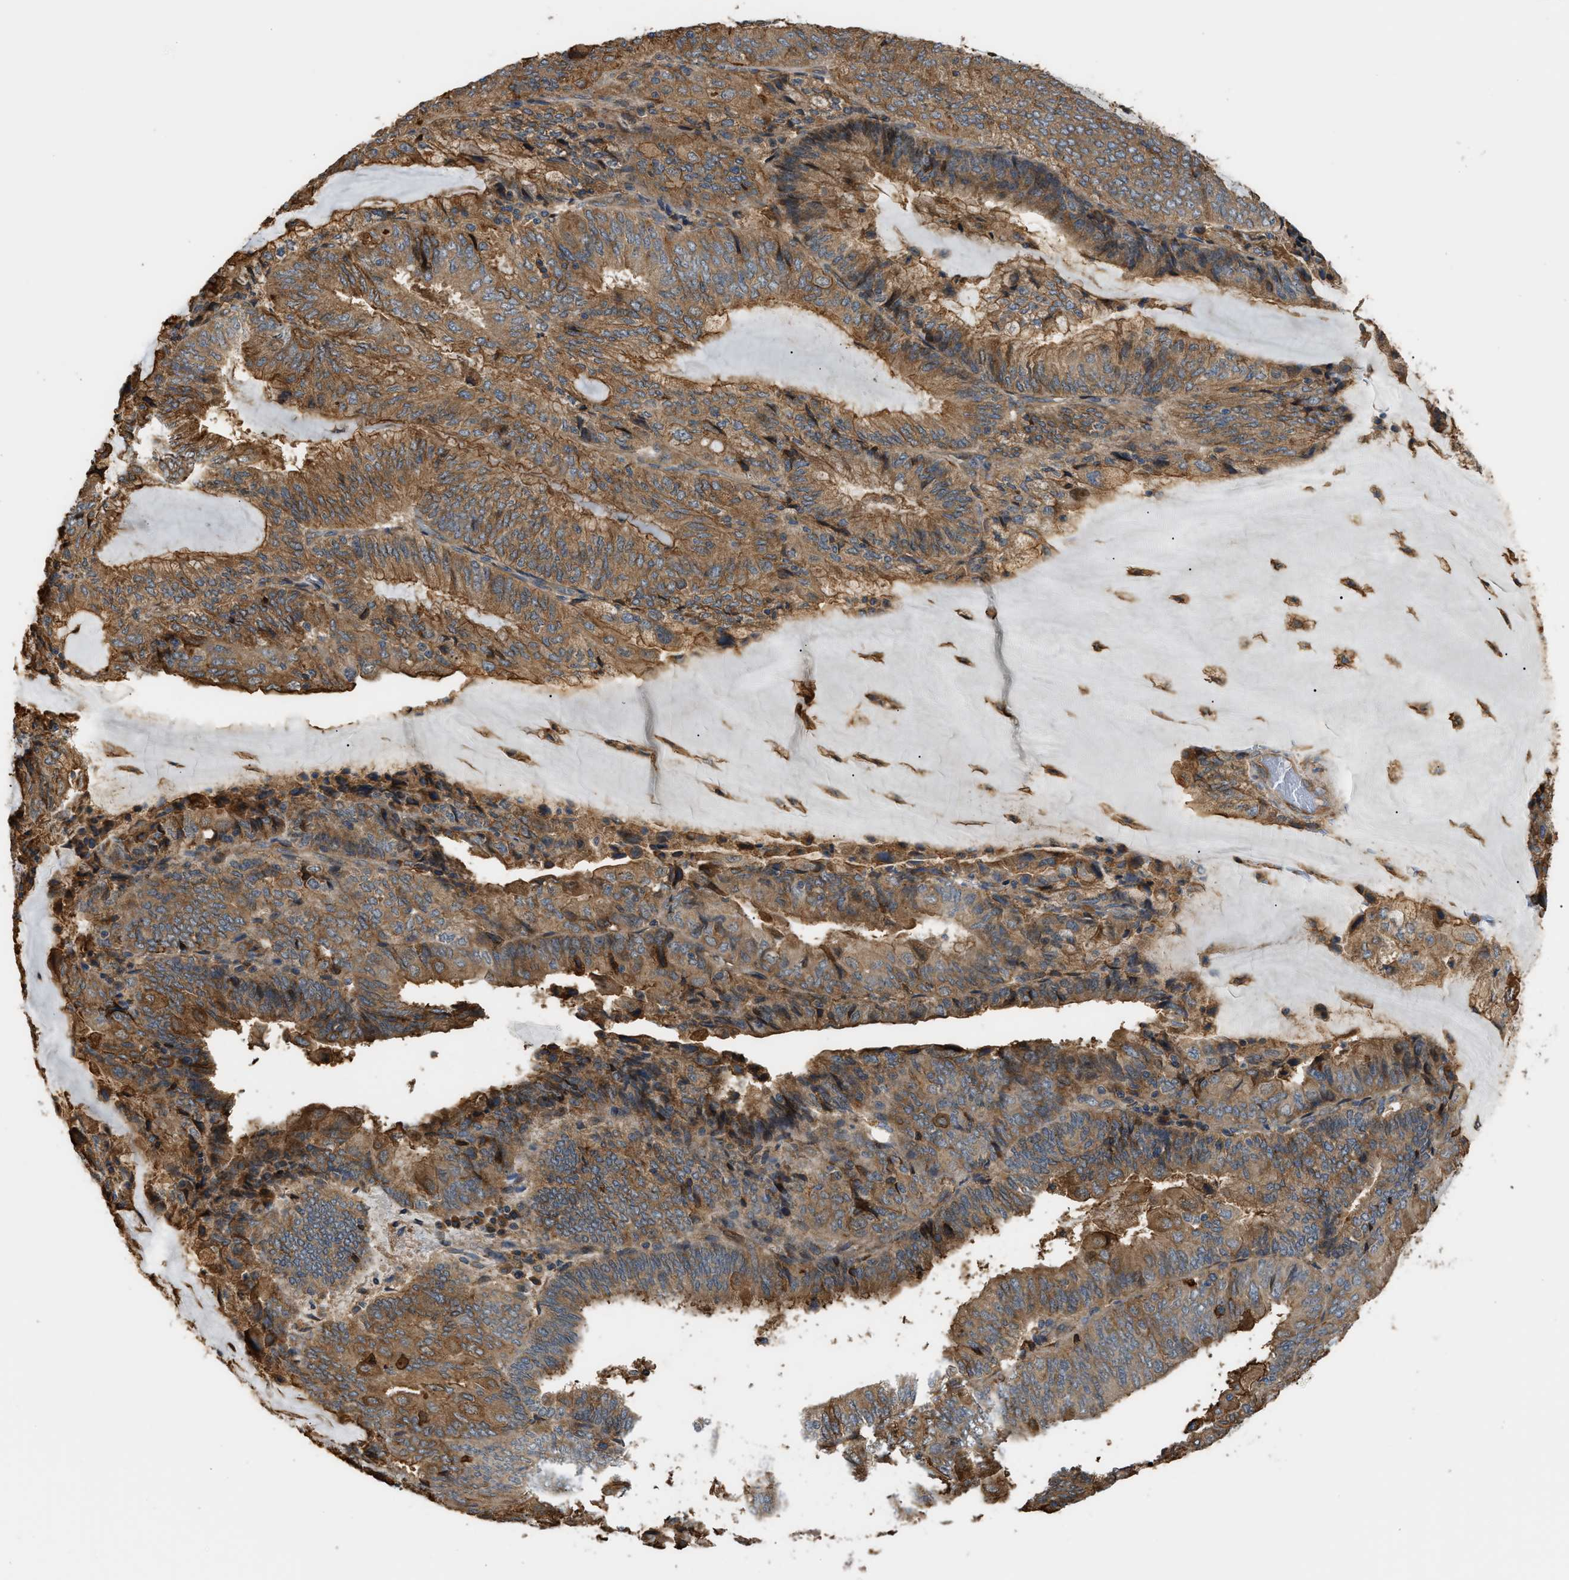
{"staining": {"intensity": "moderate", "quantity": ">75%", "location": "cytoplasmic/membranous"}, "tissue": "endometrial cancer", "cell_type": "Tumor cells", "image_type": "cancer", "snomed": [{"axis": "morphology", "description": "Adenocarcinoma, NOS"}, {"axis": "topography", "description": "Endometrium"}], "caption": "A photomicrograph of human endometrial adenocarcinoma stained for a protein demonstrates moderate cytoplasmic/membranous brown staining in tumor cells.", "gene": "DDHD2", "patient": {"sex": "female", "age": 81}}